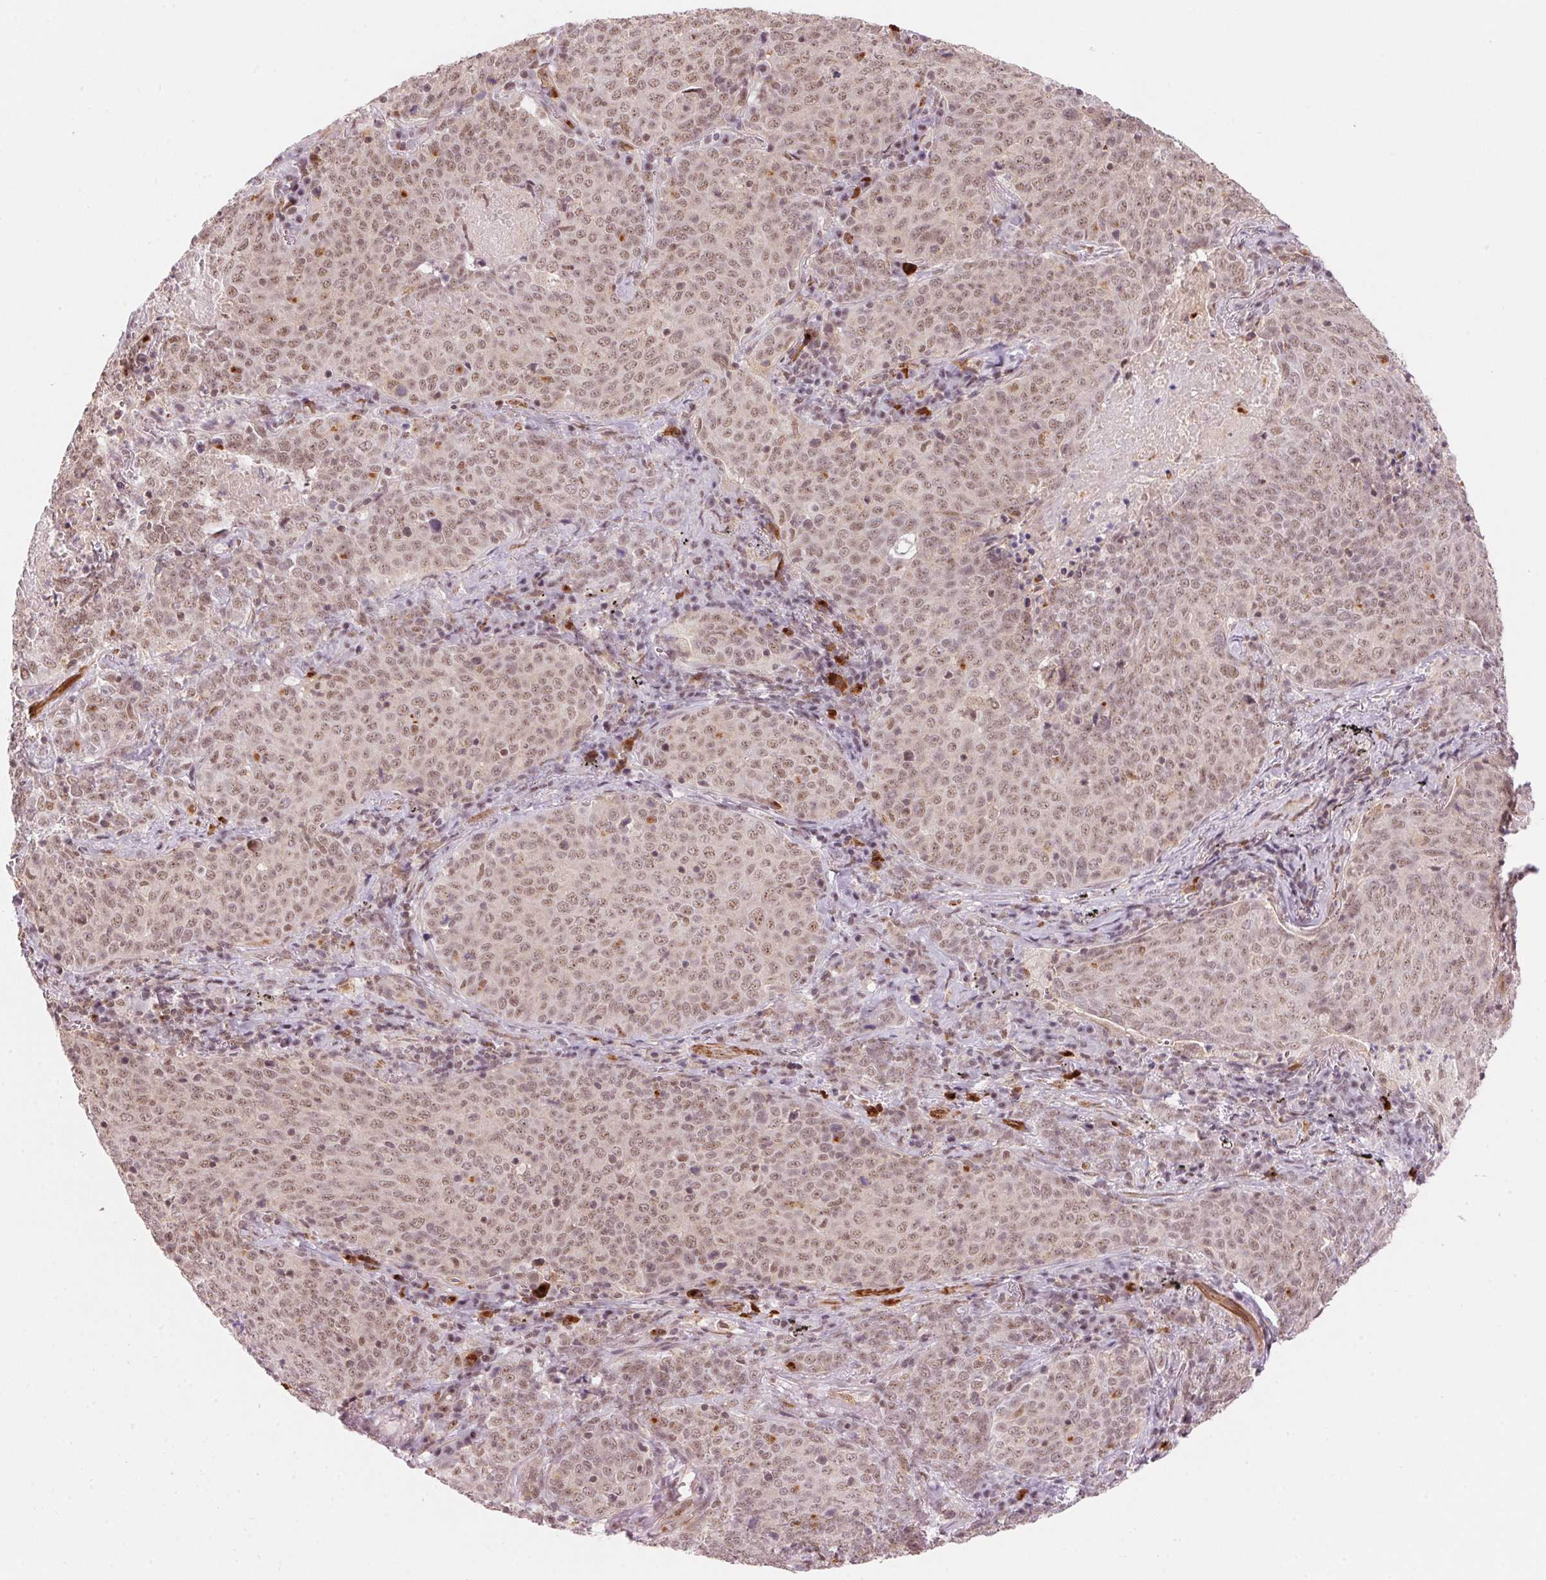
{"staining": {"intensity": "weak", "quantity": ">75%", "location": "nuclear"}, "tissue": "lung cancer", "cell_type": "Tumor cells", "image_type": "cancer", "snomed": [{"axis": "morphology", "description": "Squamous cell carcinoma, NOS"}, {"axis": "topography", "description": "Lung"}], "caption": "Immunohistochemical staining of human lung cancer (squamous cell carcinoma) shows weak nuclear protein staining in about >75% of tumor cells.", "gene": "HNRNPDL", "patient": {"sex": "male", "age": 82}}